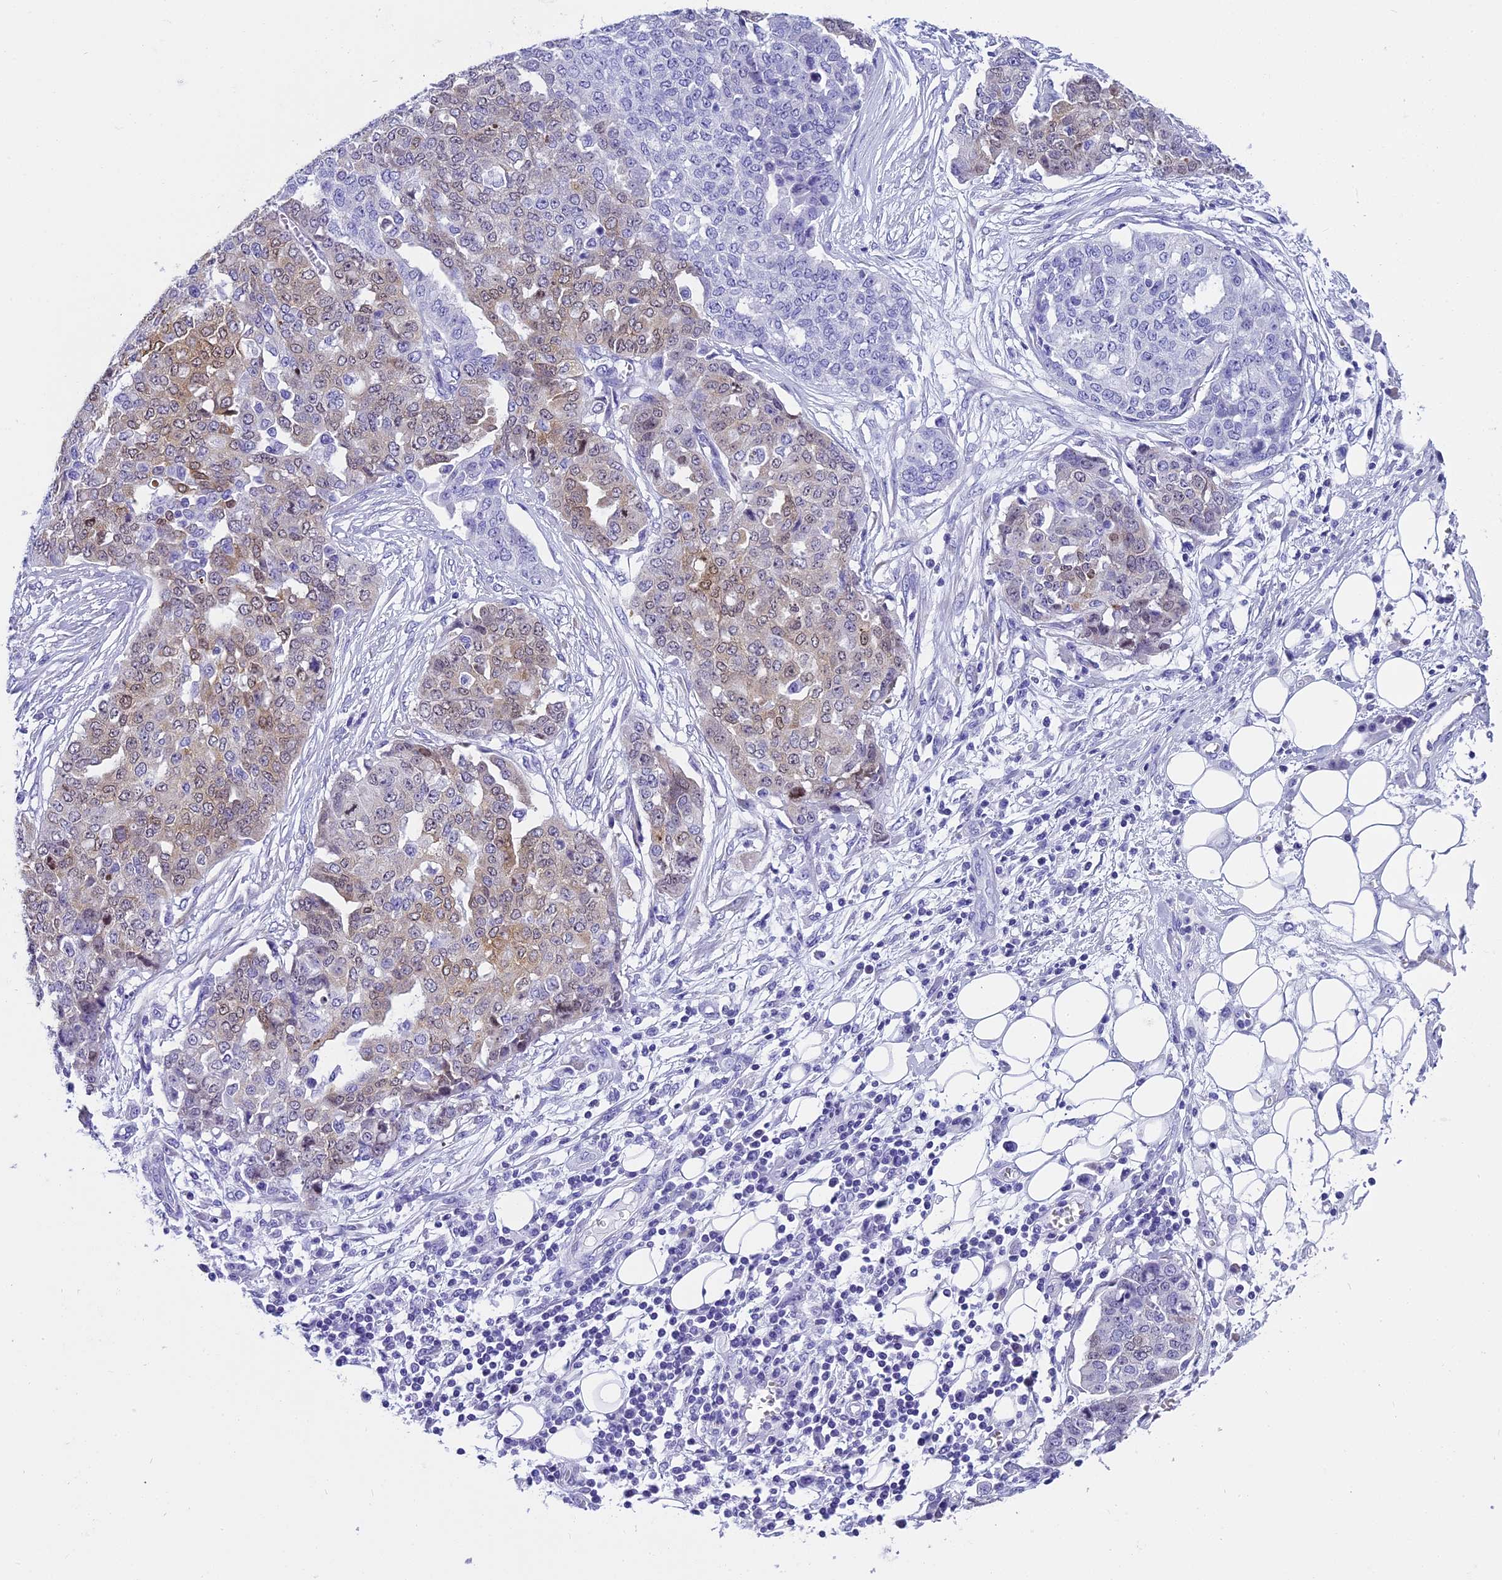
{"staining": {"intensity": "weak", "quantity": "25%-75%", "location": "cytoplasmic/membranous,nuclear"}, "tissue": "ovarian cancer", "cell_type": "Tumor cells", "image_type": "cancer", "snomed": [{"axis": "morphology", "description": "Cystadenocarcinoma, serous, NOS"}, {"axis": "topography", "description": "Soft tissue"}, {"axis": "topography", "description": "Ovary"}], "caption": "IHC image of human serous cystadenocarcinoma (ovarian) stained for a protein (brown), which shows low levels of weak cytoplasmic/membranous and nuclear expression in approximately 25%-75% of tumor cells.", "gene": "KCTD14", "patient": {"sex": "female", "age": 57}}